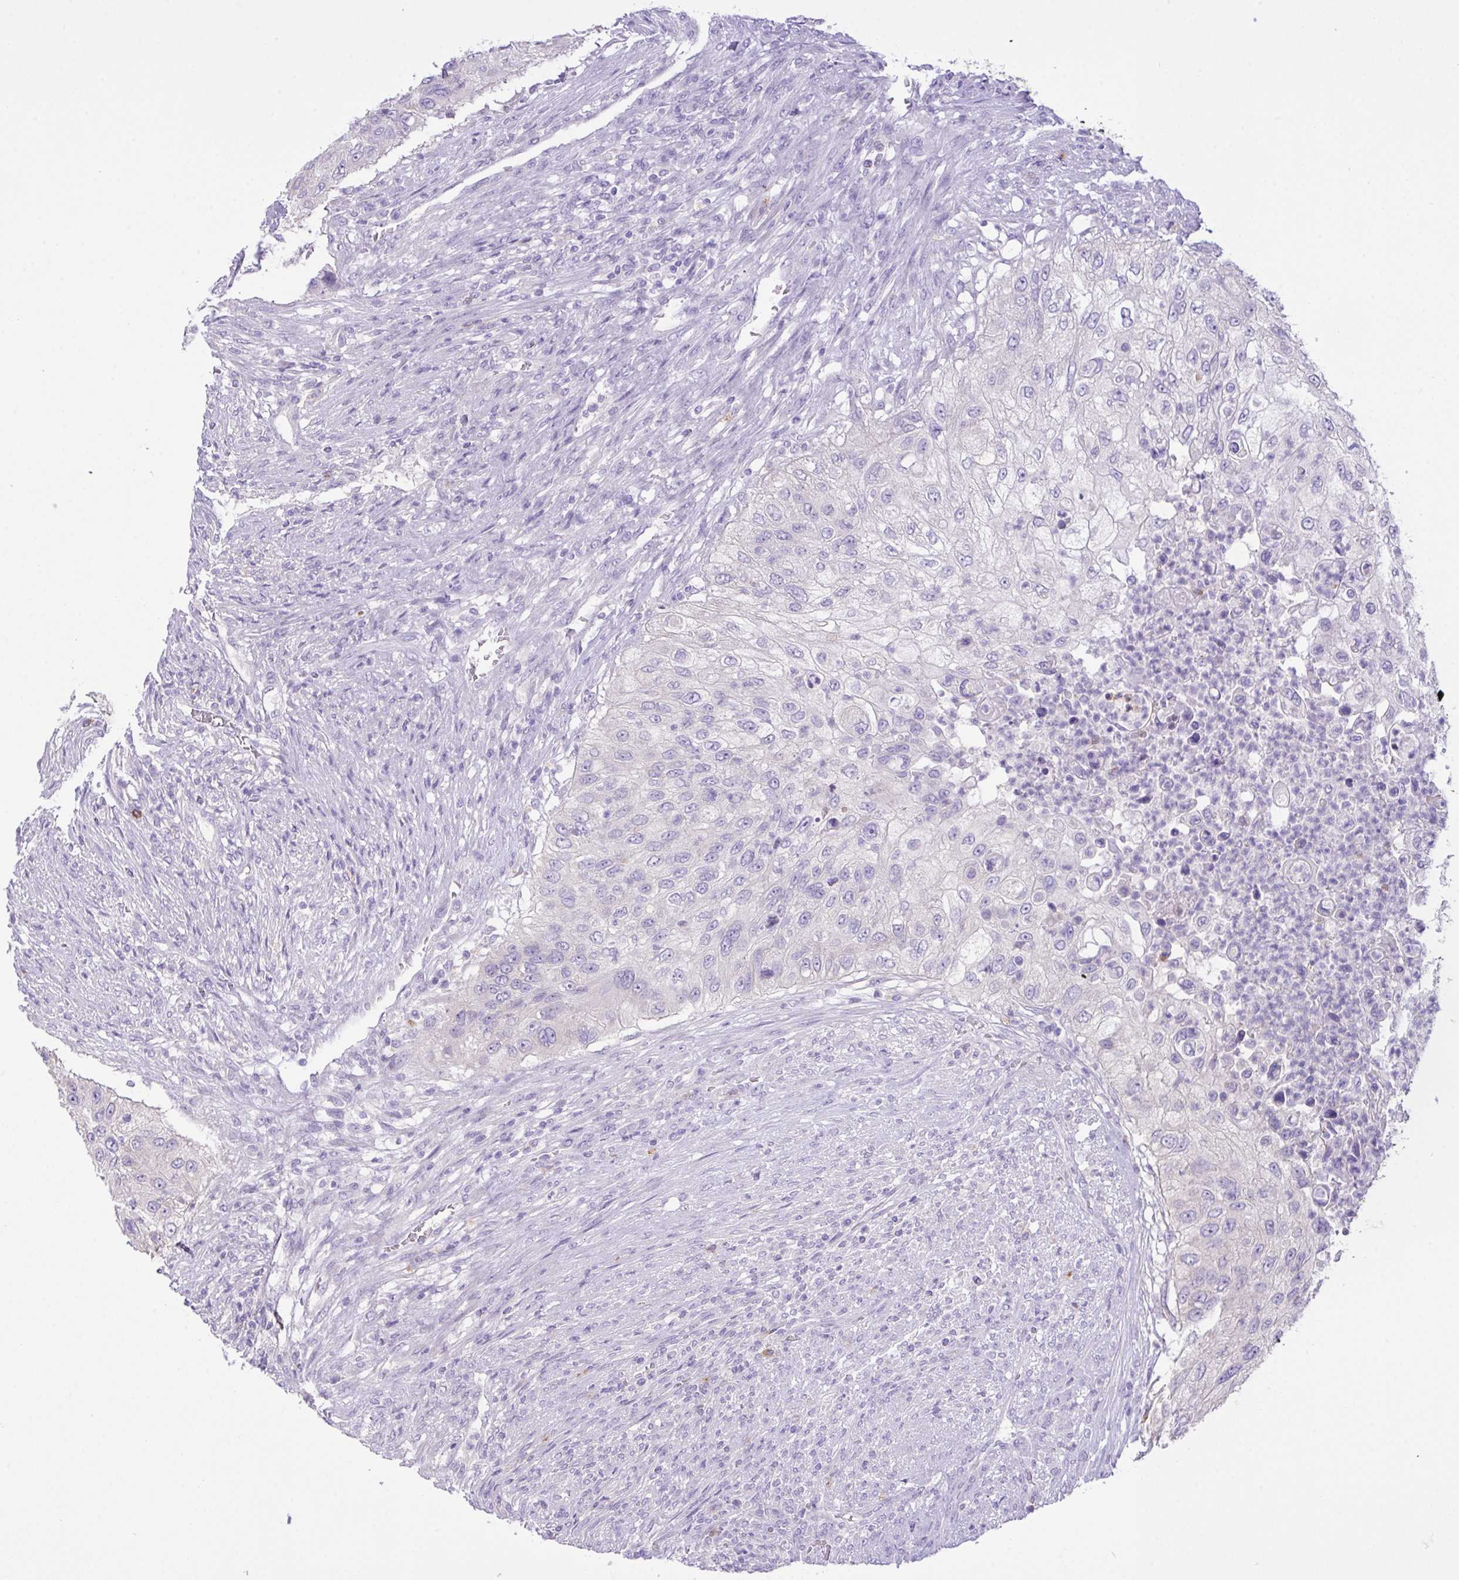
{"staining": {"intensity": "negative", "quantity": "none", "location": "none"}, "tissue": "urothelial cancer", "cell_type": "Tumor cells", "image_type": "cancer", "snomed": [{"axis": "morphology", "description": "Urothelial carcinoma, High grade"}, {"axis": "topography", "description": "Urinary bladder"}], "caption": "Tumor cells are negative for protein expression in human high-grade urothelial carcinoma.", "gene": "CST11", "patient": {"sex": "female", "age": 60}}